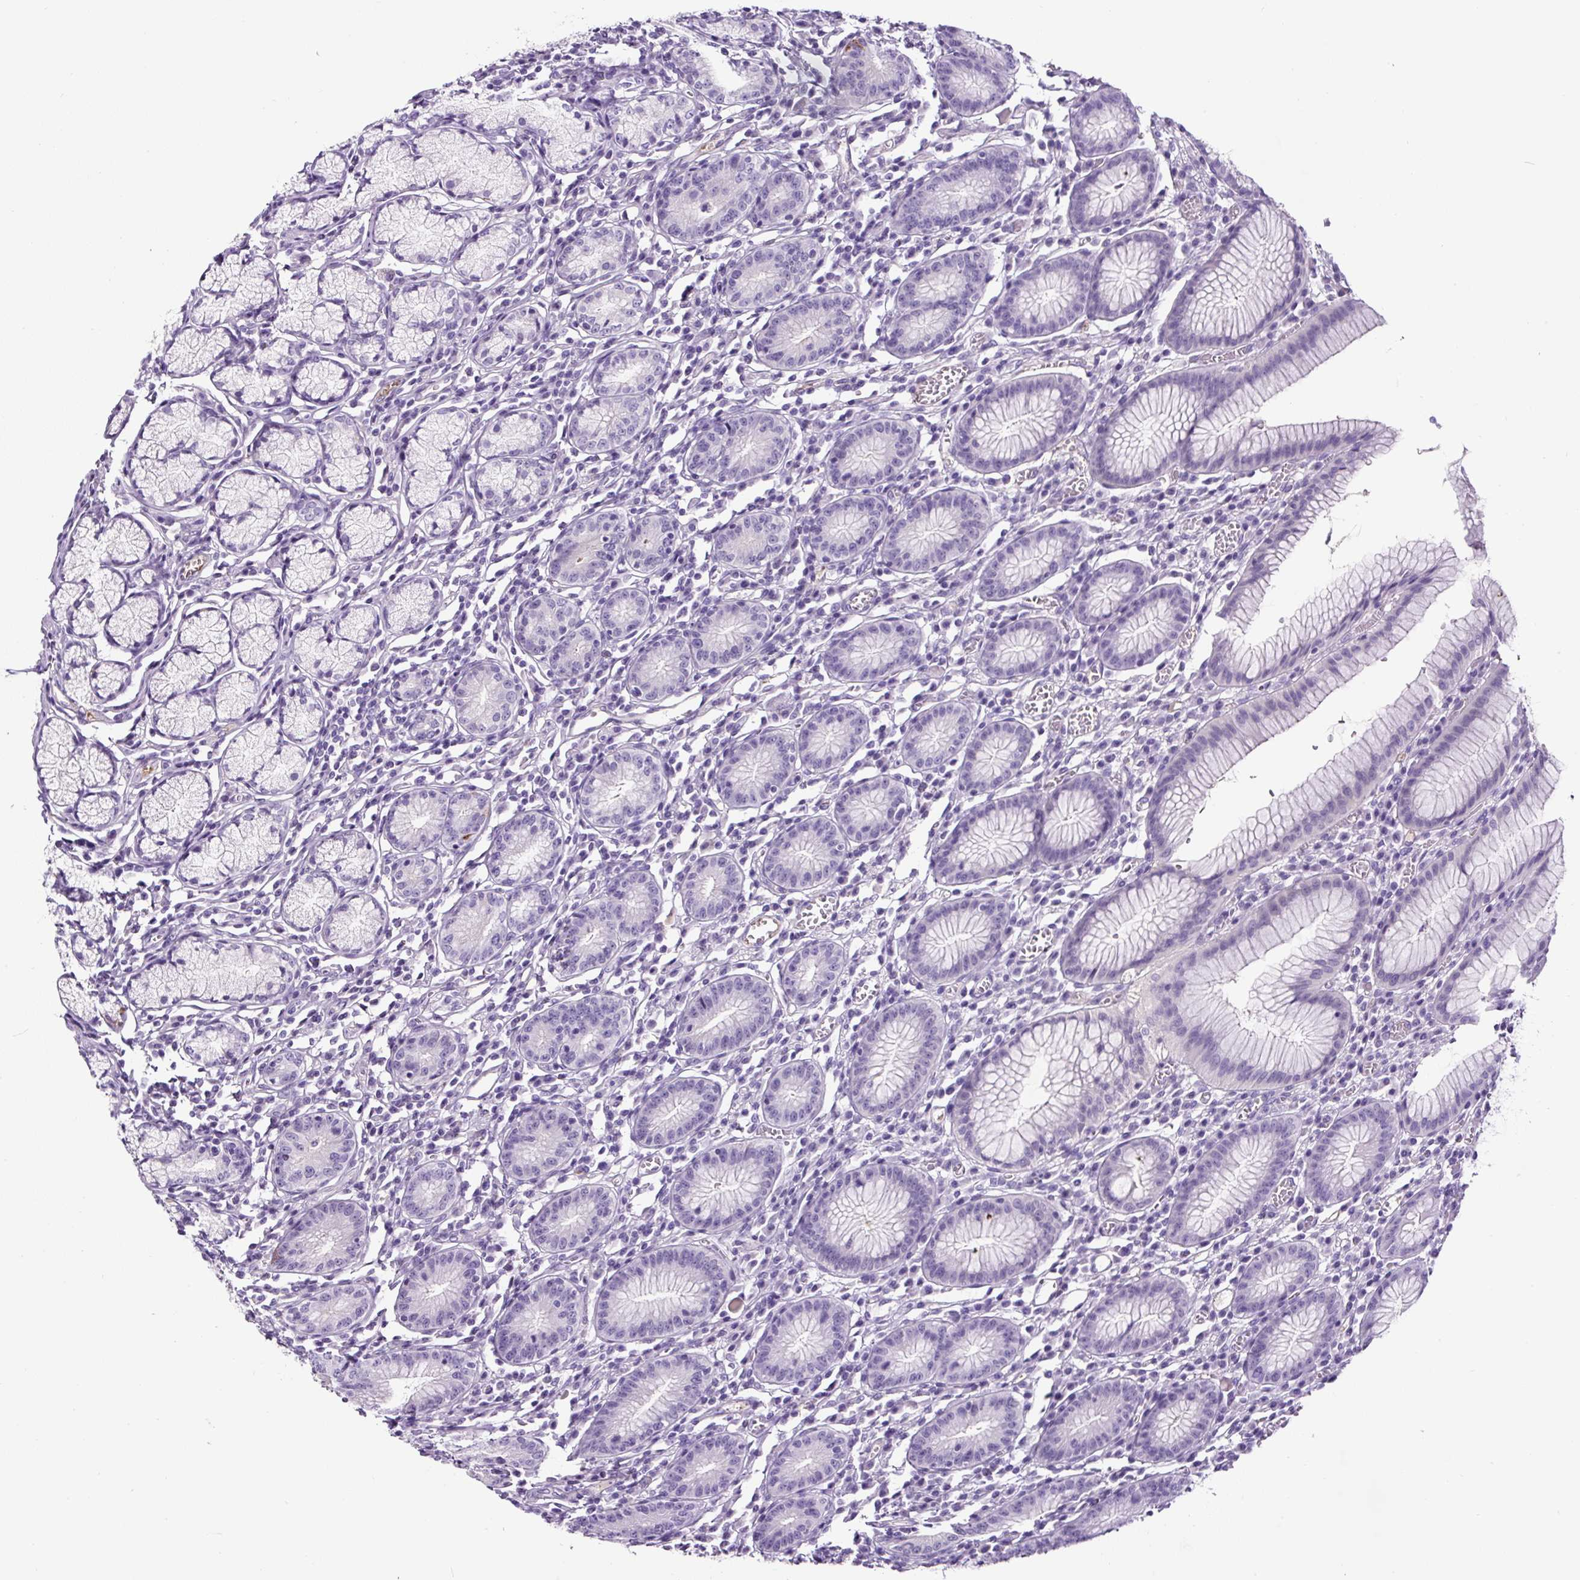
{"staining": {"intensity": "negative", "quantity": "none", "location": "none"}, "tissue": "stomach", "cell_type": "Glandular cells", "image_type": "normal", "snomed": [{"axis": "morphology", "description": "Normal tissue, NOS"}, {"axis": "topography", "description": "Stomach"}], "caption": "DAB immunohistochemical staining of unremarkable human stomach displays no significant staining in glandular cells.", "gene": "OR14A2", "patient": {"sex": "male", "age": 55}}